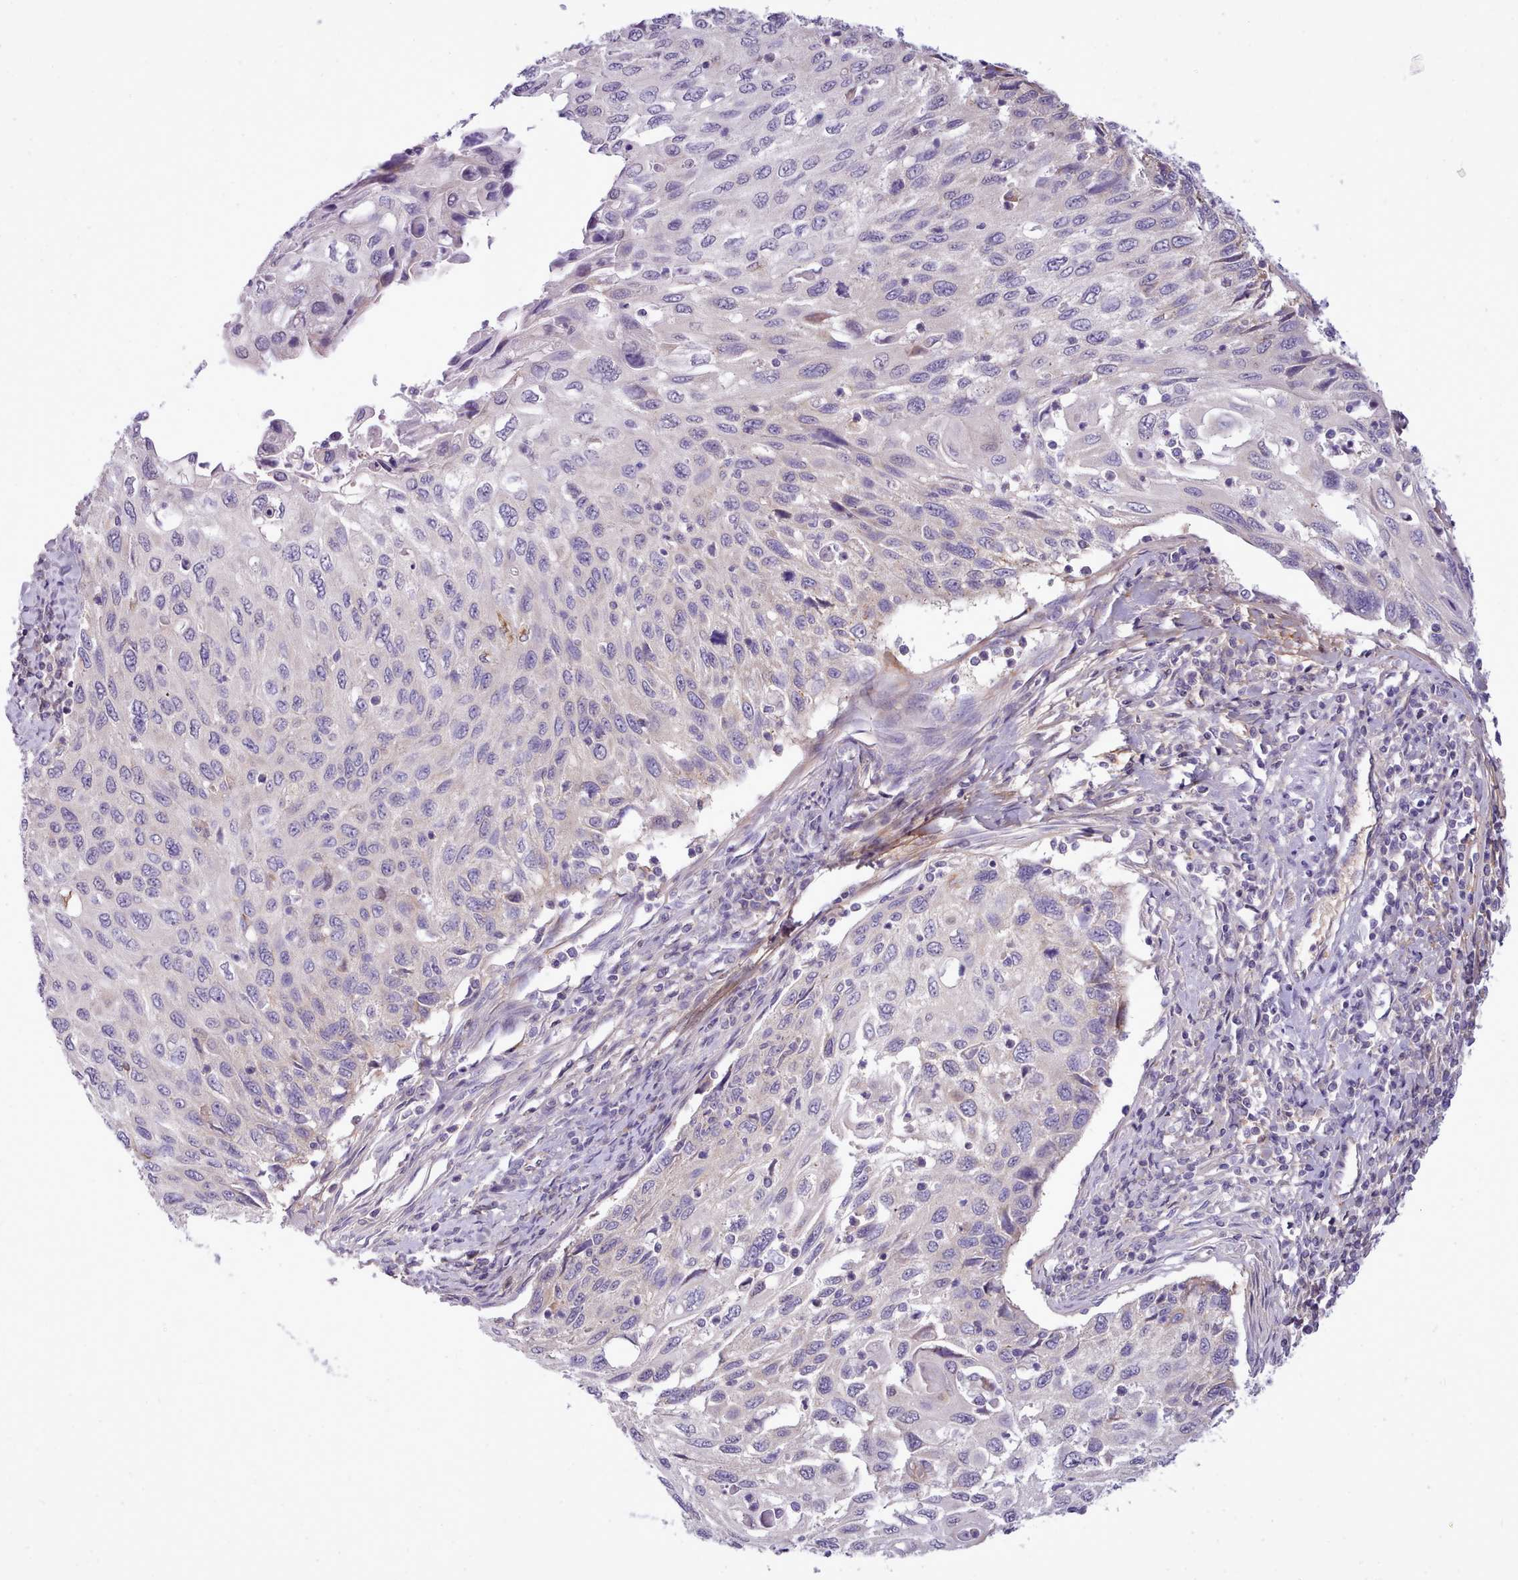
{"staining": {"intensity": "negative", "quantity": "none", "location": "none"}, "tissue": "cervical cancer", "cell_type": "Tumor cells", "image_type": "cancer", "snomed": [{"axis": "morphology", "description": "Squamous cell carcinoma, NOS"}, {"axis": "topography", "description": "Cervix"}], "caption": "Tumor cells show no significant expression in cervical cancer (squamous cell carcinoma). Brightfield microscopy of IHC stained with DAB (3,3'-diaminobenzidine) (brown) and hematoxylin (blue), captured at high magnification.", "gene": "CYP2A13", "patient": {"sex": "female", "age": 70}}